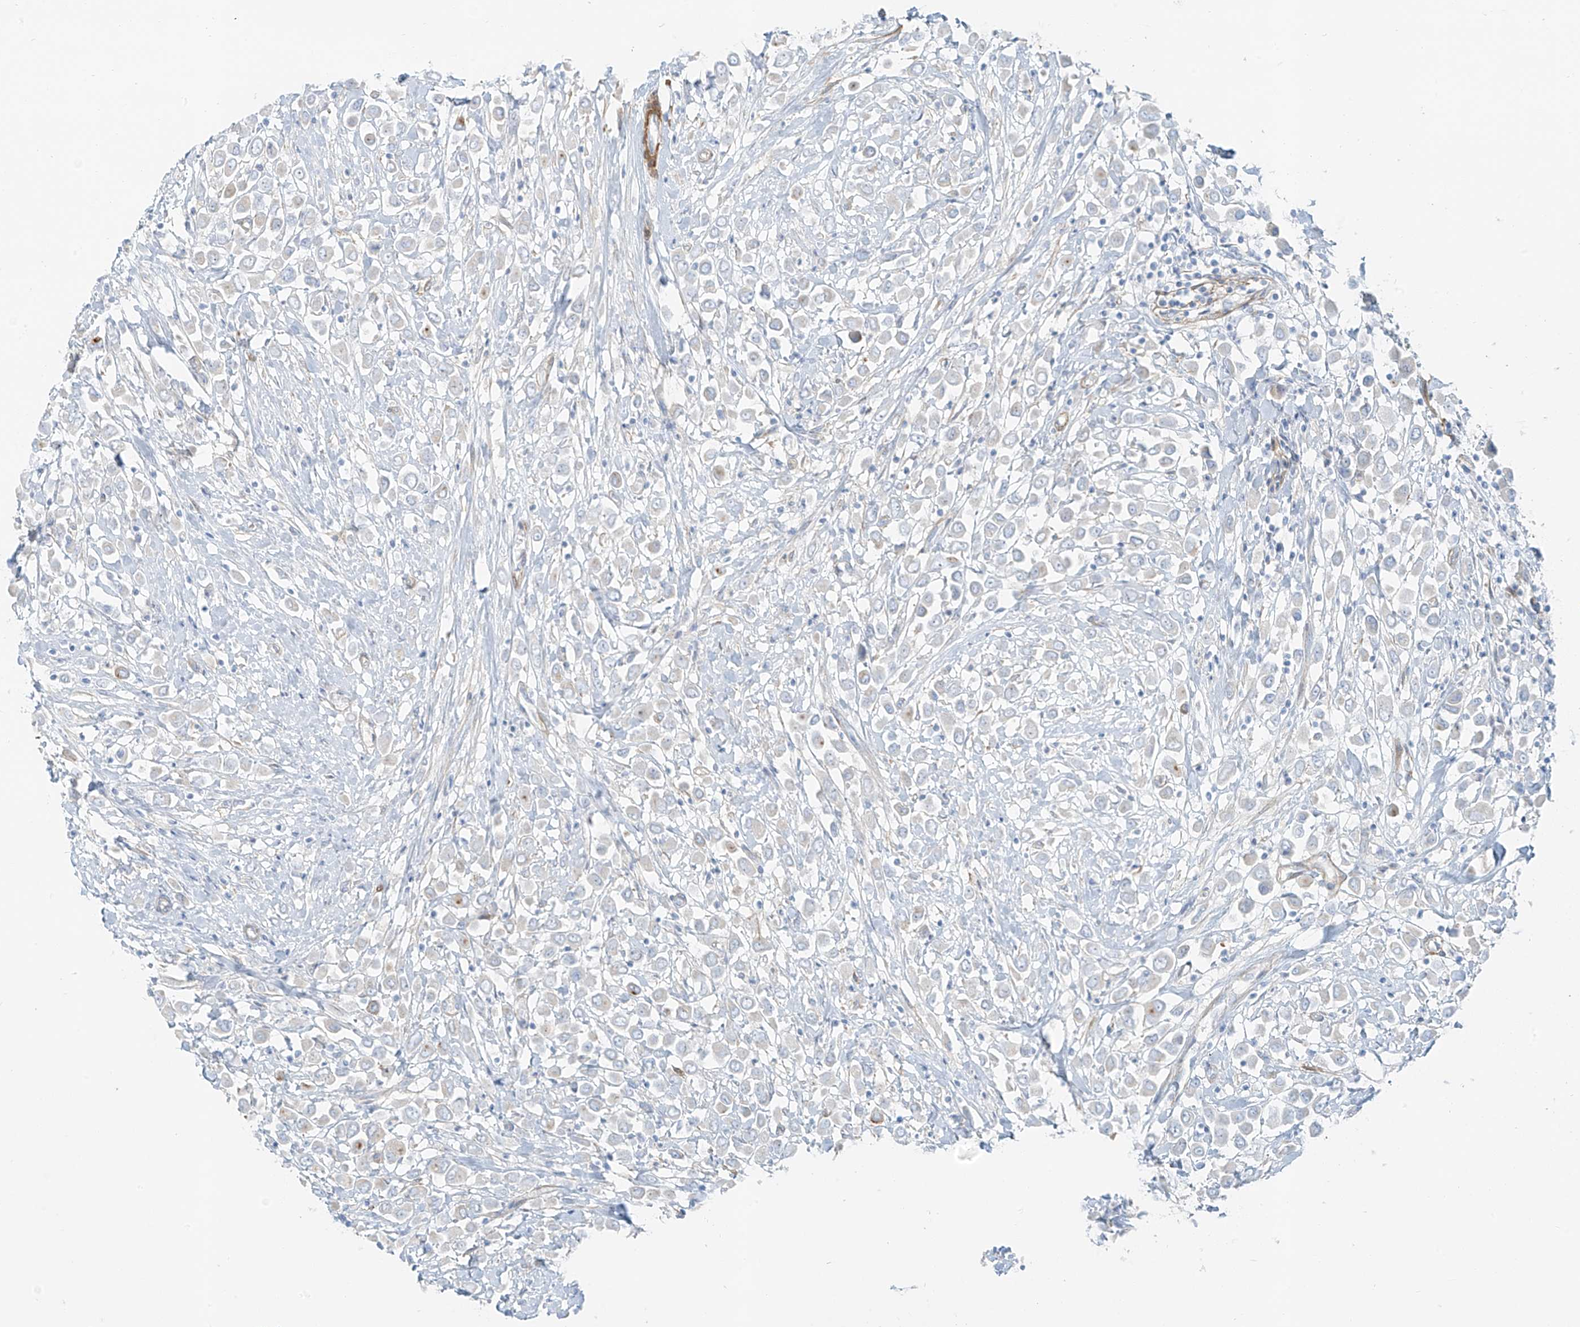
{"staining": {"intensity": "negative", "quantity": "none", "location": "none"}, "tissue": "breast cancer", "cell_type": "Tumor cells", "image_type": "cancer", "snomed": [{"axis": "morphology", "description": "Duct carcinoma"}, {"axis": "topography", "description": "Breast"}], "caption": "Human breast invasive ductal carcinoma stained for a protein using immunohistochemistry exhibits no positivity in tumor cells.", "gene": "SMCP", "patient": {"sex": "female", "age": 61}}